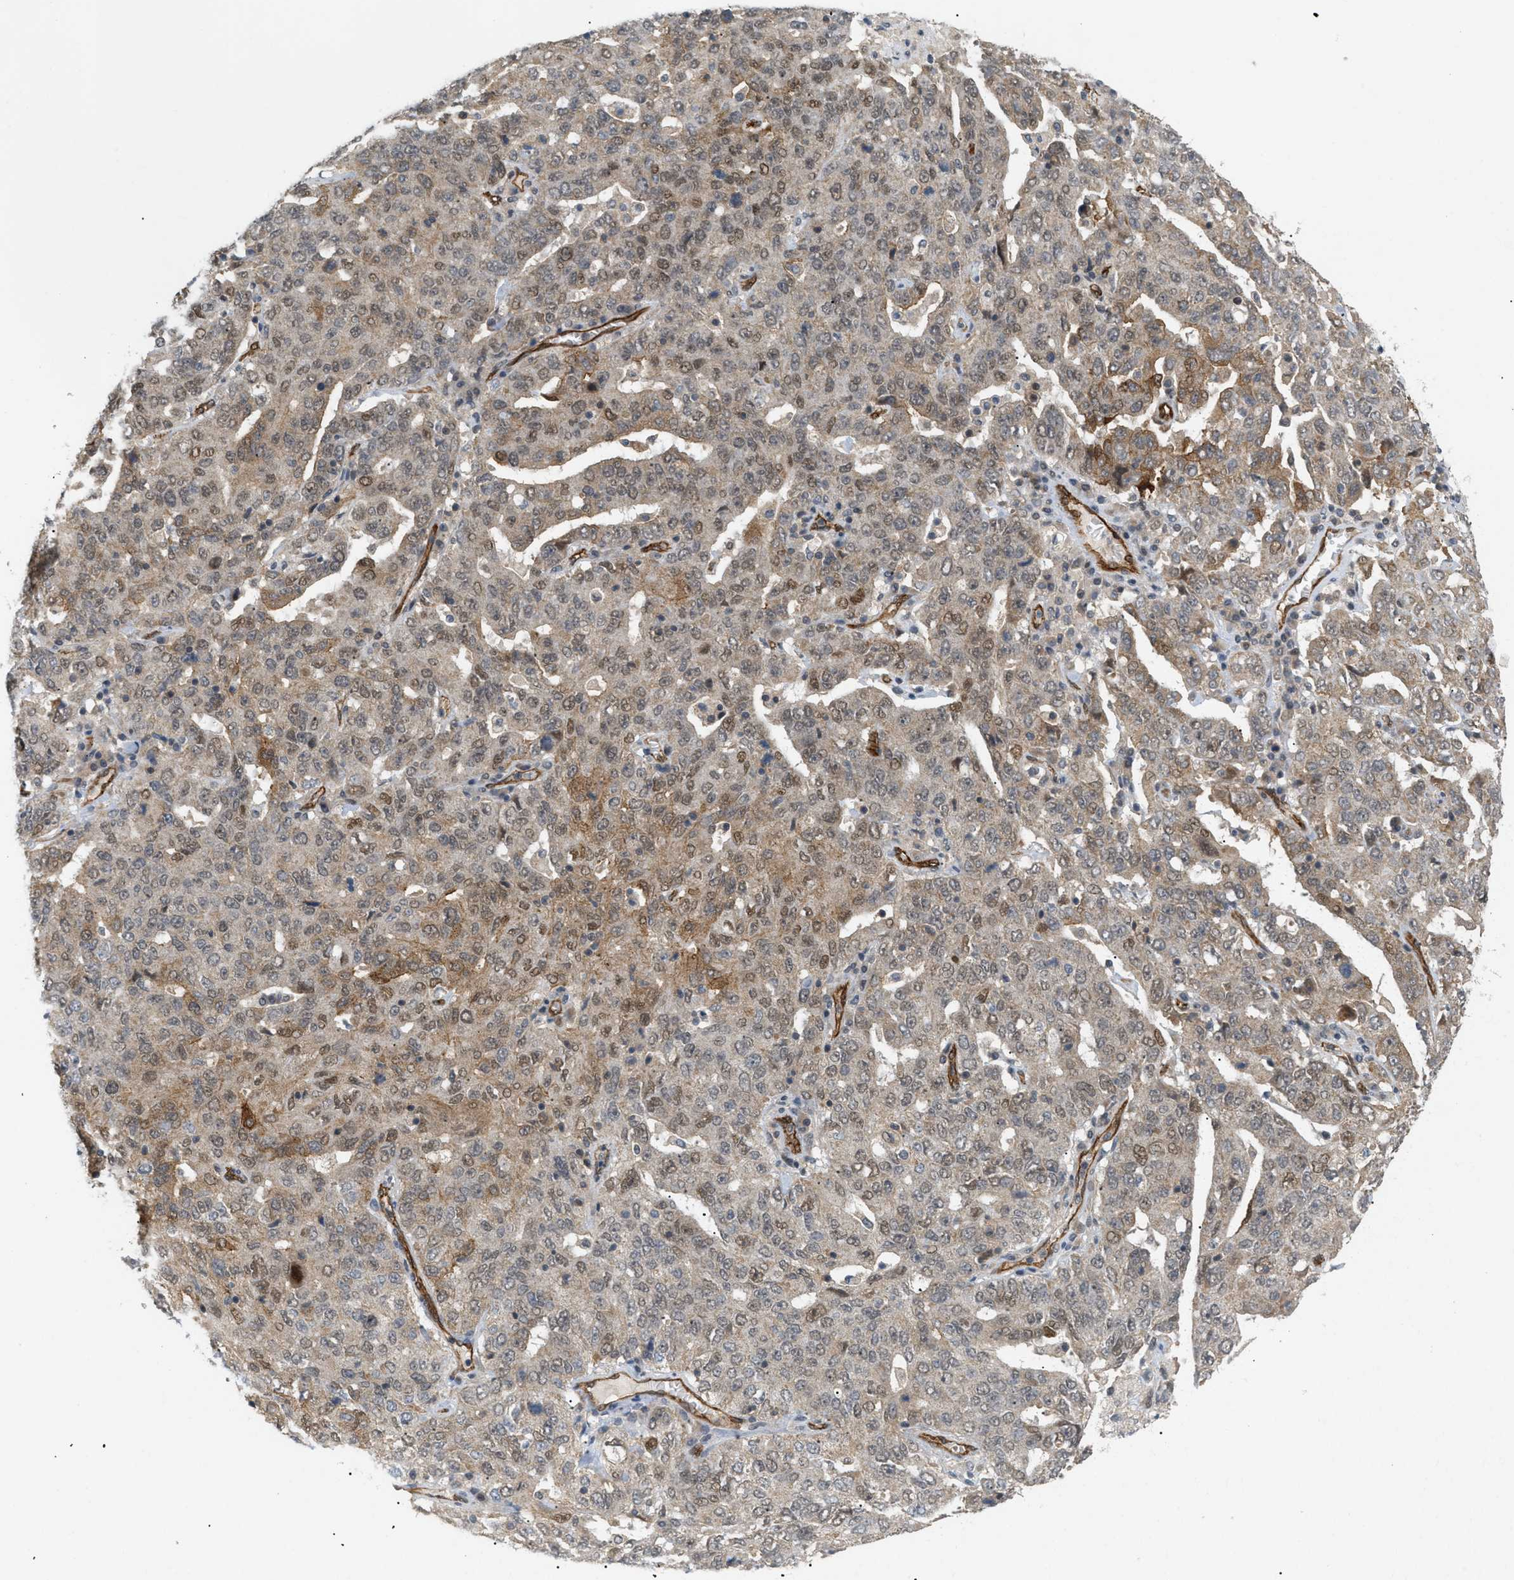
{"staining": {"intensity": "moderate", "quantity": "25%-75%", "location": "cytoplasmic/membranous,nuclear"}, "tissue": "ovarian cancer", "cell_type": "Tumor cells", "image_type": "cancer", "snomed": [{"axis": "morphology", "description": "Carcinoma, endometroid"}, {"axis": "topography", "description": "Ovary"}], "caption": "DAB immunohistochemical staining of ovarian cancer (endometroid carcinoma) shows moderate cytoplasmic/membranous and nuclear protein positivity in approximately 25%-75% of tumor cells.", "gene": "PALMD", "patient": {"sex": "female", "age": 62}}